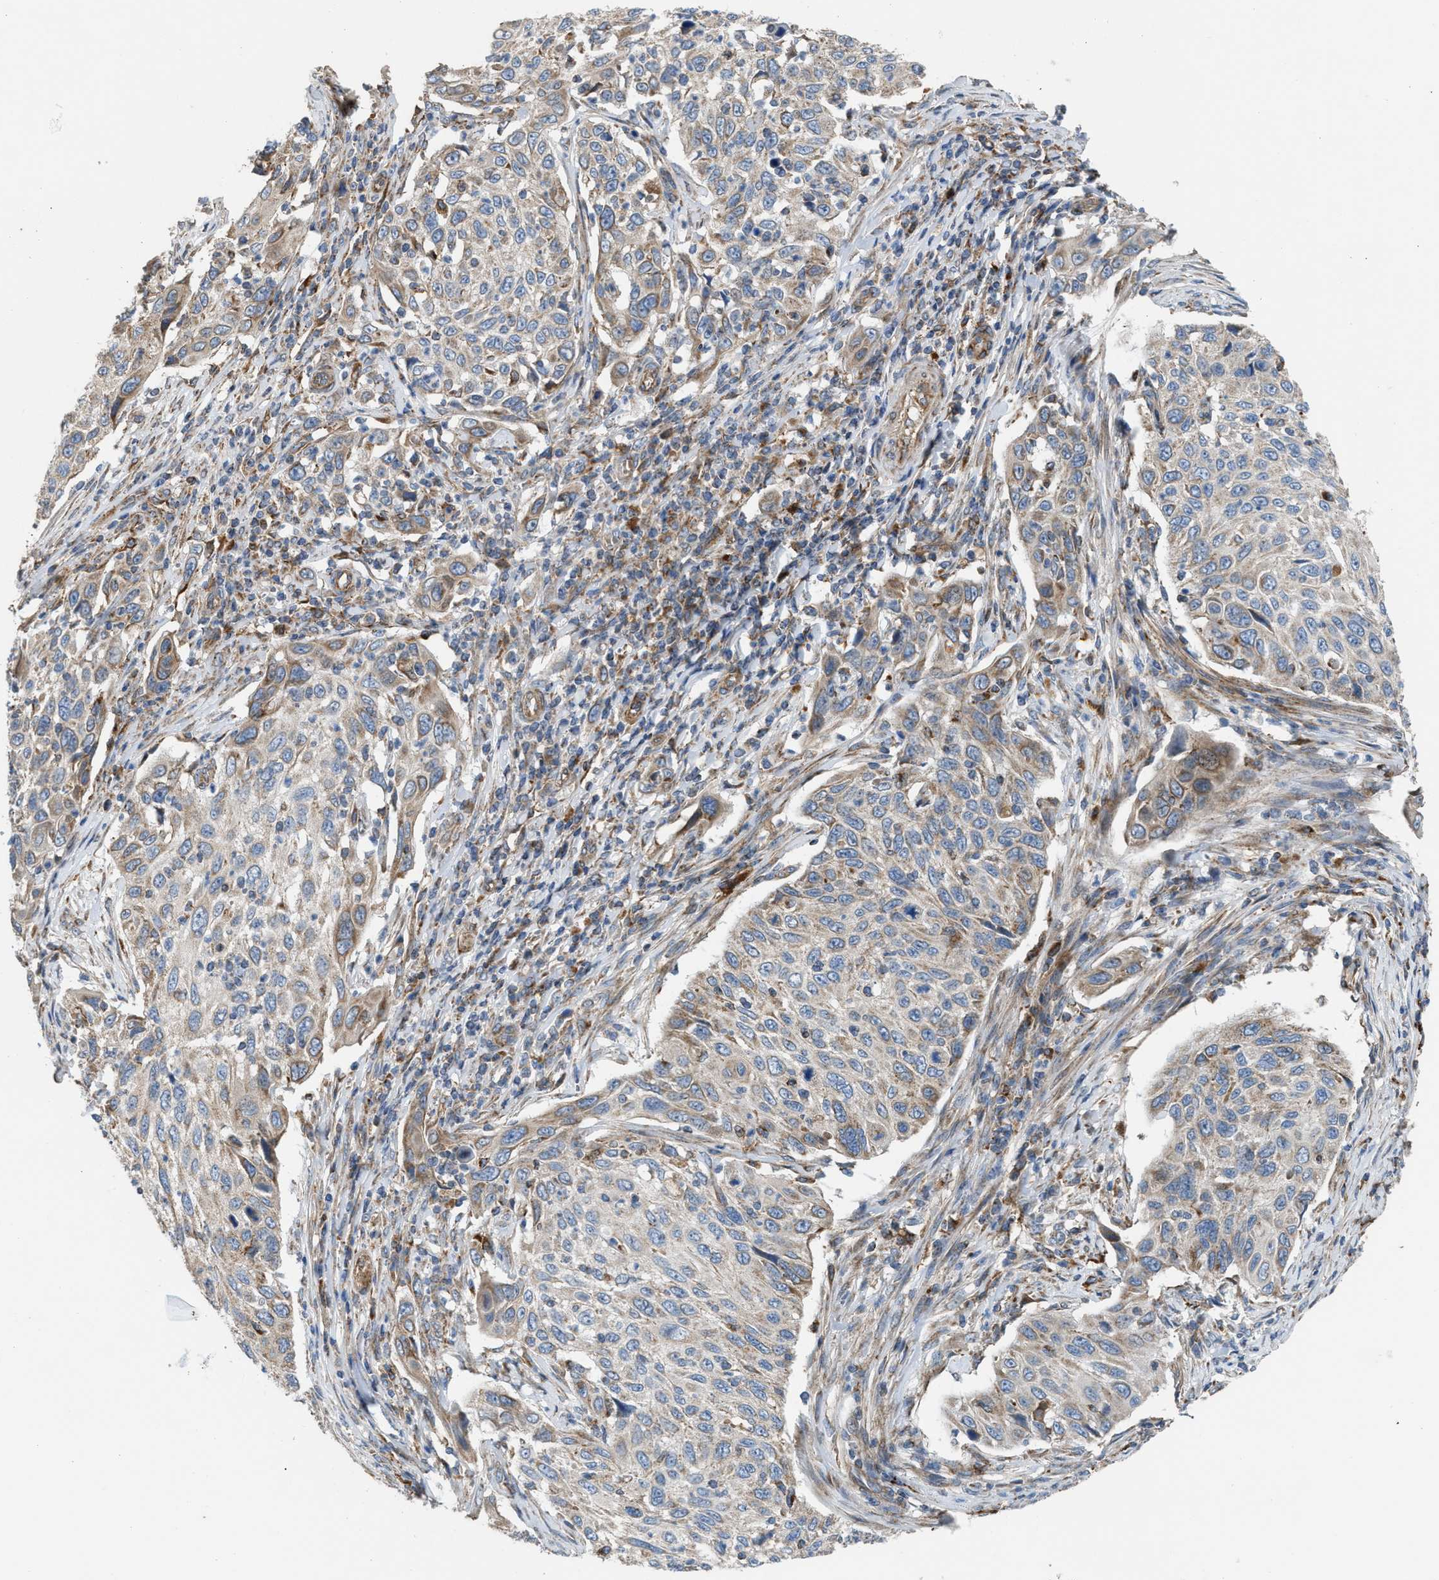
{"staining": {"intensity": "weak", "quantity": "25%-75%", "location": "cytoplasmic/membranous"}, "tissue": "cervical cancer", "cell_type": "Tumor cells", "image_type": "cancer", "snomed": [{"axis": "morphology", "description": "Squamous cell carcinoma, NOS"}, {"axis": "topography", "description": "Cervix"}], "caption": "Approximately 25%-75% of tumor cells in cervical cancer display weak cytoplasmic/membranous protein expression as visualized by brown immunohistochemical staining.", "gene": "SLC10A3", "patient": {"sex": "female", "age": 70}}